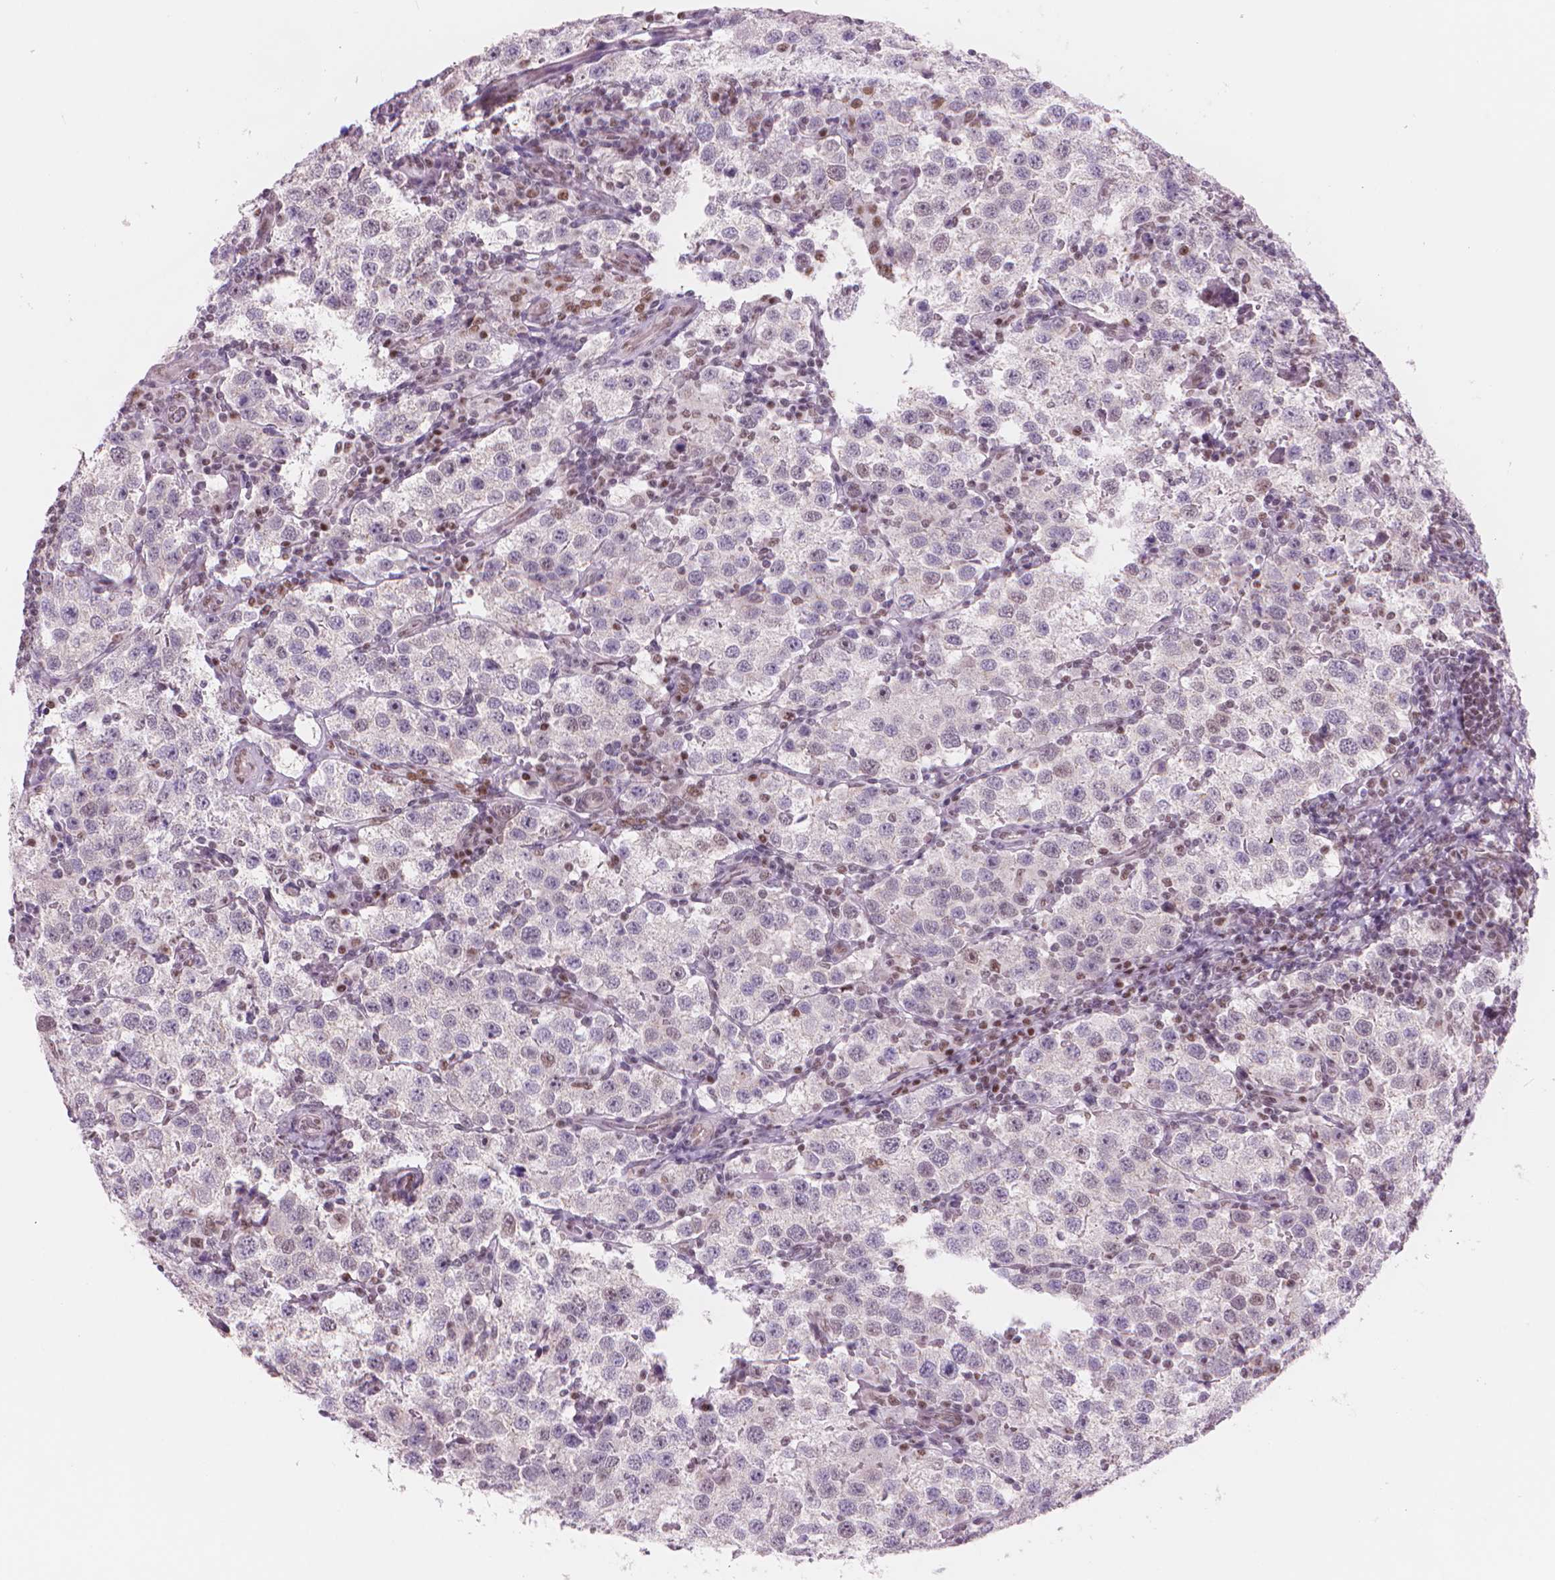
{"staining": {"intensity": "negative", "quantity": "none", "location": "none"}, "tissue": "testis cancer", "cell_type": "Tumor cells", "image_type": "cancer", "snomed": [{"axis": "morphology", "description": "Seminoma, NOS"}, {"axis": "topography", "description": "Testis"}], "caption": "This histopathology image is of seminoma (testis) stained with IHC to label a protein in brown with the nuclei are counter-stained blue. There is no expression in tumor cells.", "gene": "POLR3D", "patient": {"sex": "male", "age": 37}}